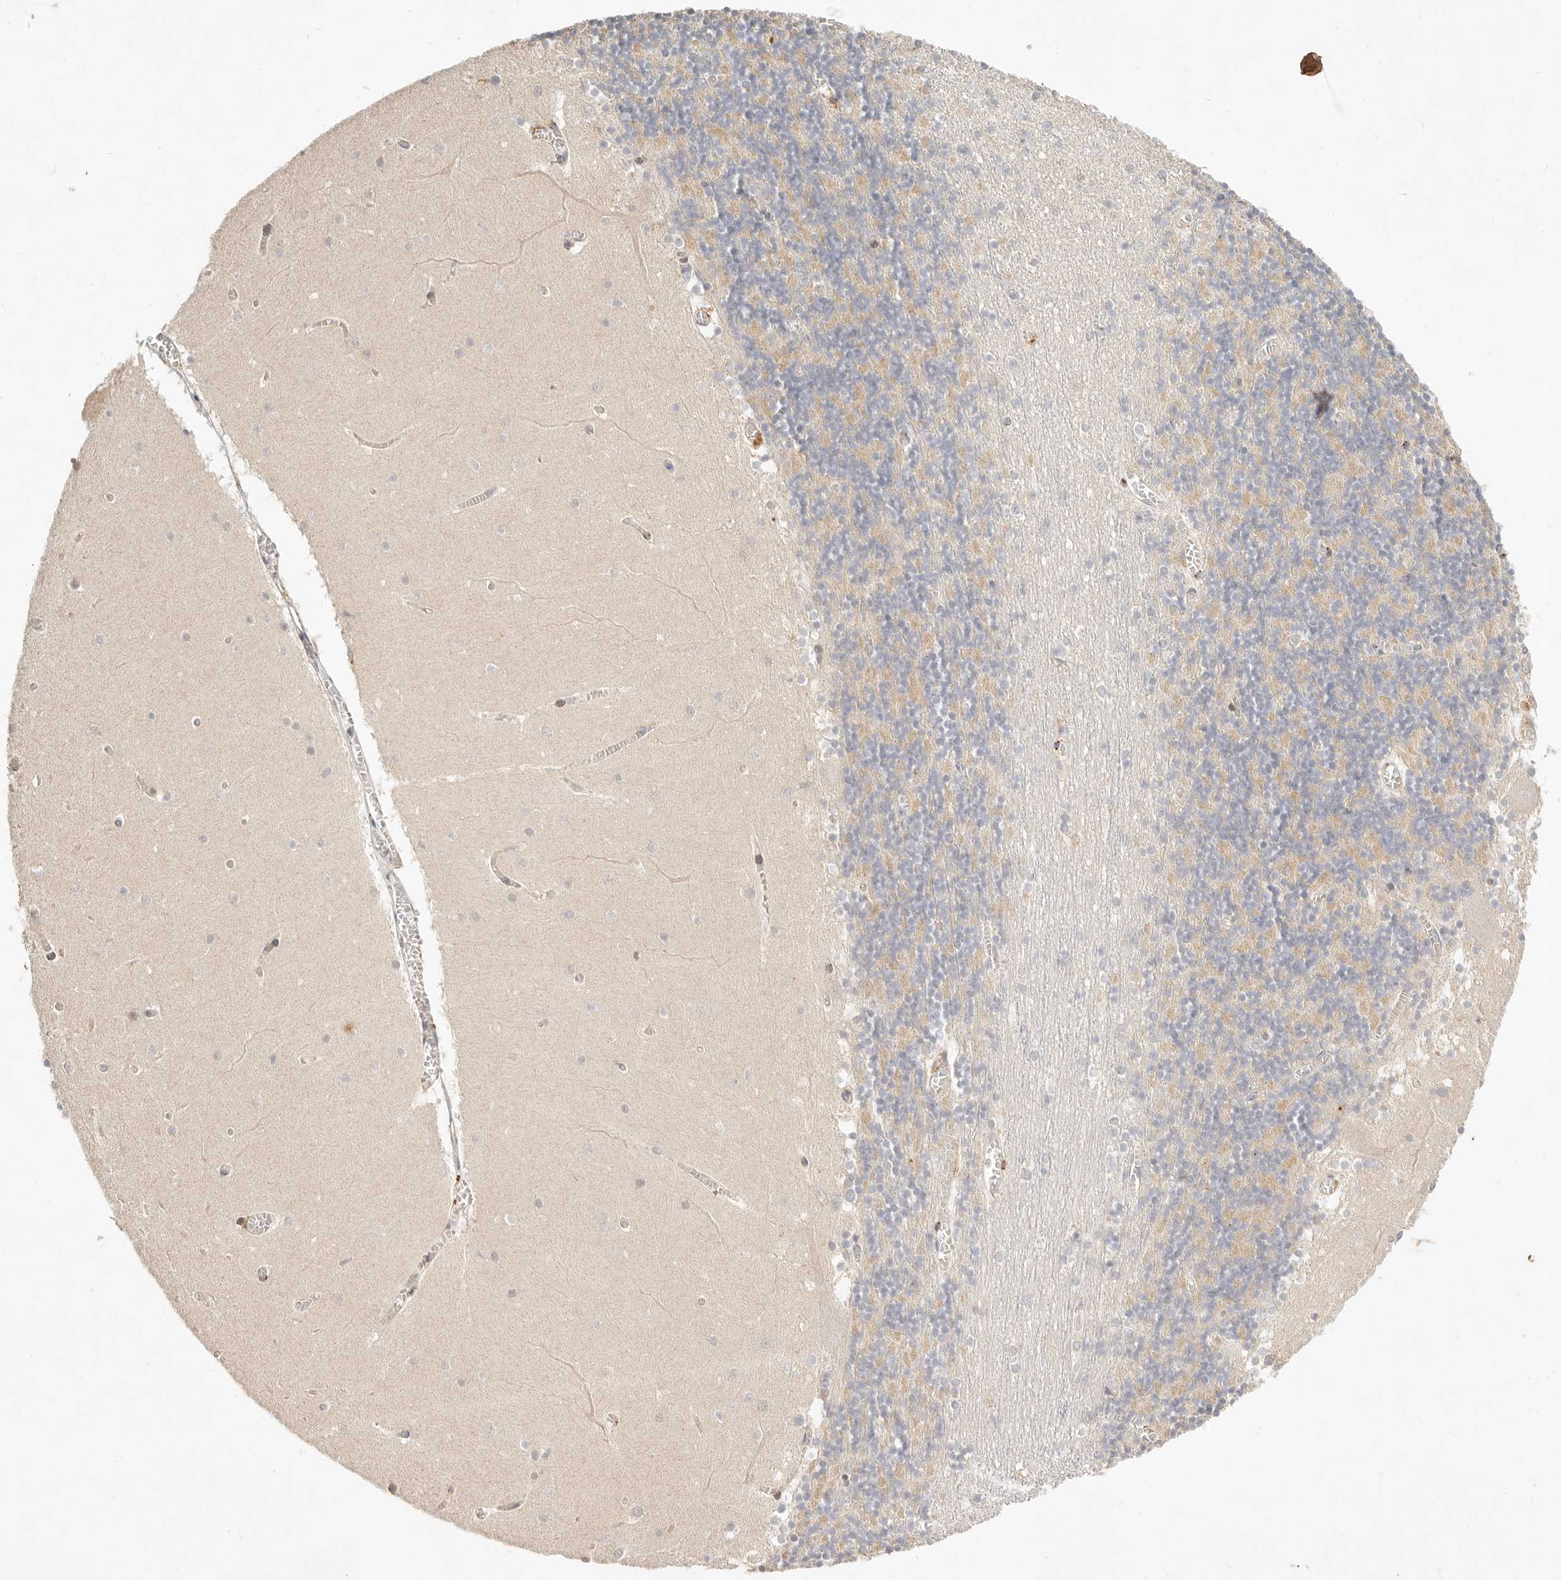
{"staining": {"intensity": "negative", "quantity": "none", "location": "none"}, "tissue": "cerebellum", "cell_type": "Cells in granular layer", "image_type": "normal", "snomed": [{"axis": "morphology", "description": "Normal tissue, NOS"}, {"axis": "topography", "description": "Cerebellum"}], "caption": "IHC photomicrograph of unremarkable cerebellum: human cerebellum stained with DAB exhibits no significant protein staining in cells in granular layer. The staining is performed using DAB (3,3'-diaminobenzidine) brown chromogen with nuclei counter-stained in using hematoxylin.", "gene": "C1orf127", "patient": {"sex": "female", "age": 28}}